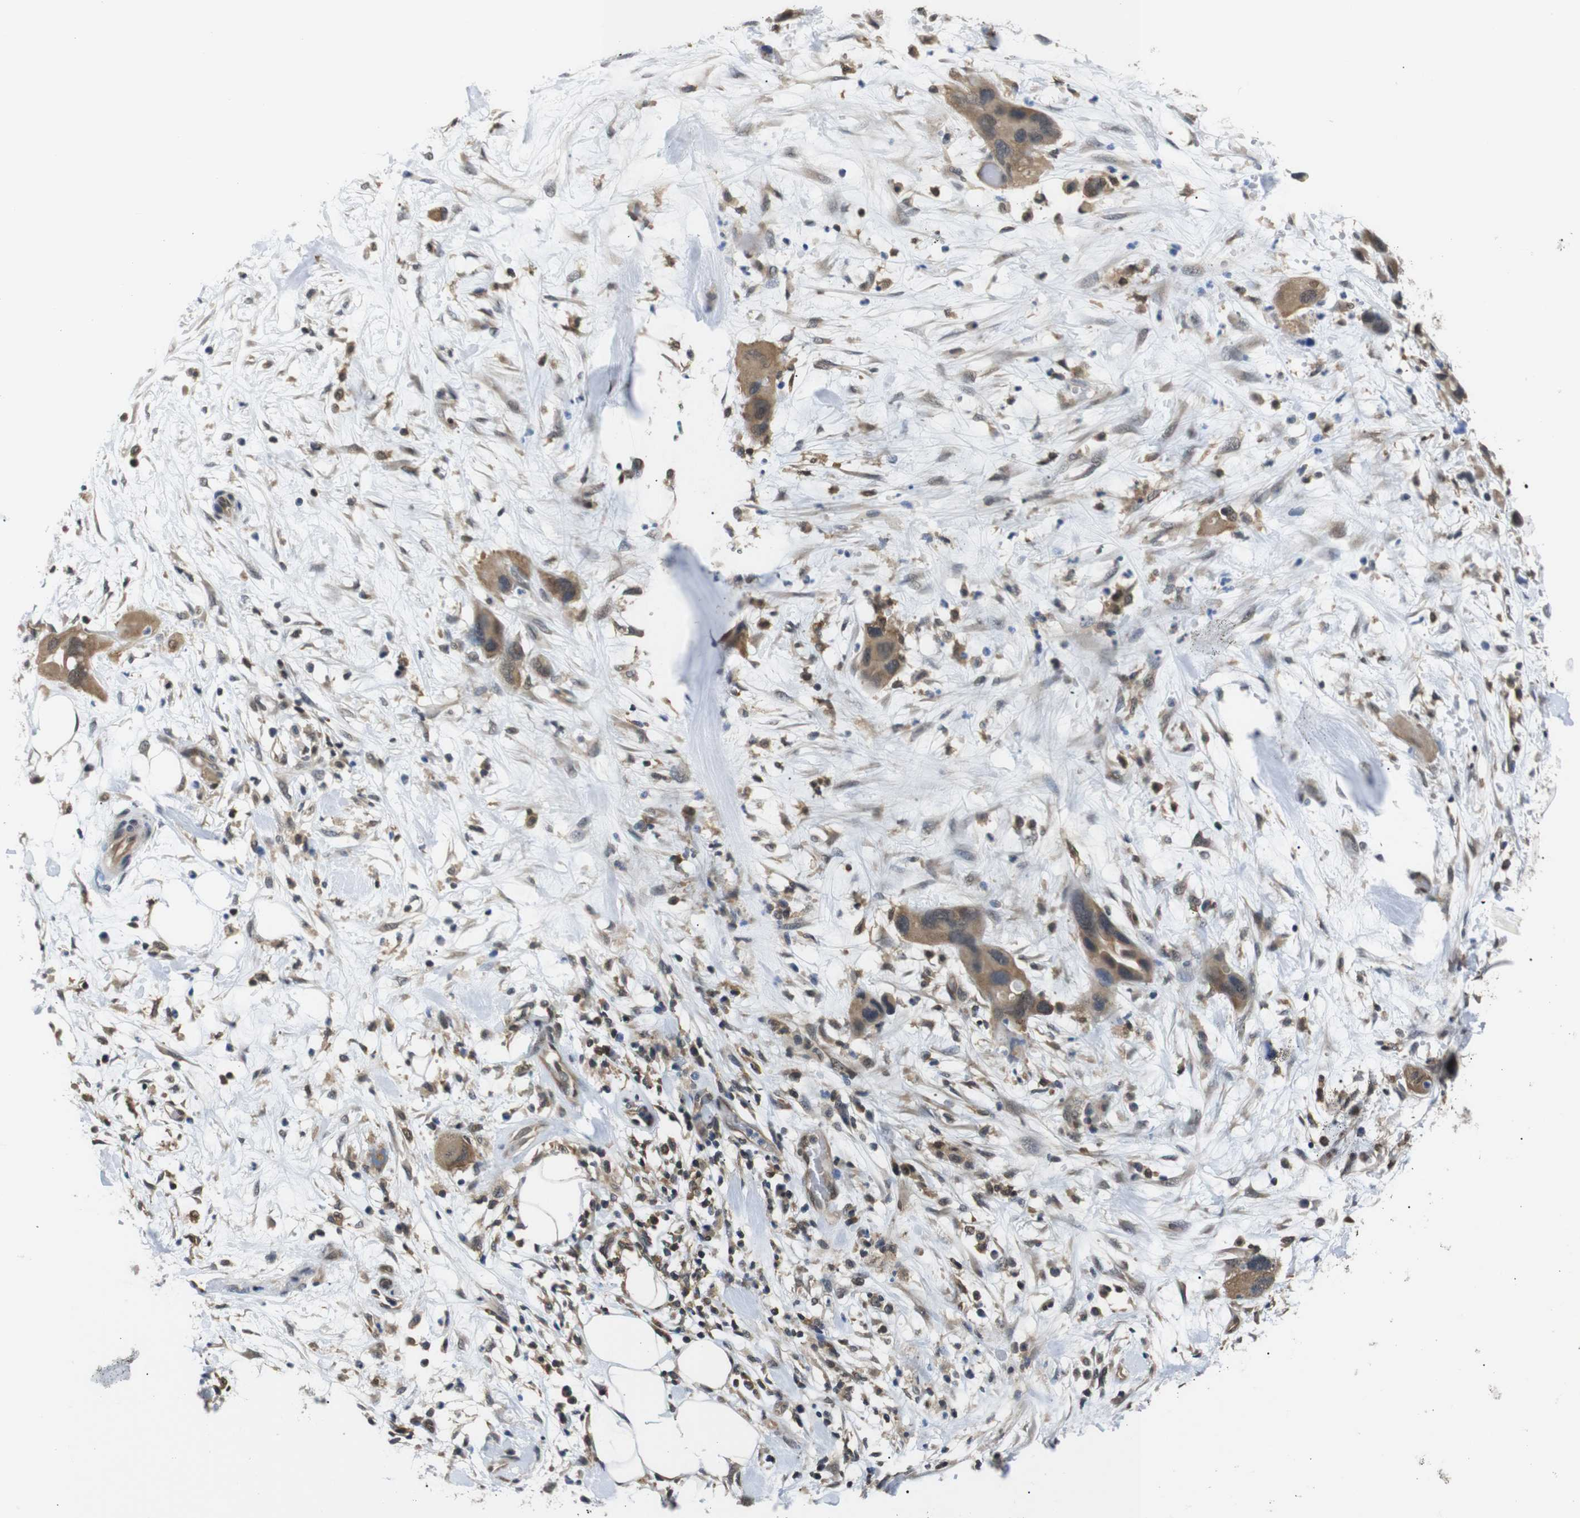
{"staining": {"intensity": "moderate", "quantity": ">75%", "location": "cytoplasmic/membranous"}, "tissue": "pancreatic cancer", "cell_type": "Tumor cells", "image_type": "cancer", "snomed": [{"axis": "morphology", "description": "Adenocarcinoma, NOS"}, {"axis": "topography", "description": "Pancreas"}], "caption": "Pancreatic cancer stained for a protein (brown) reveals moderate cytoplasmic/membranous positive positivity in about >75% of tumor cells.", "gene": "UBXN1", "patient": {"sex": "female", "age": 71}}